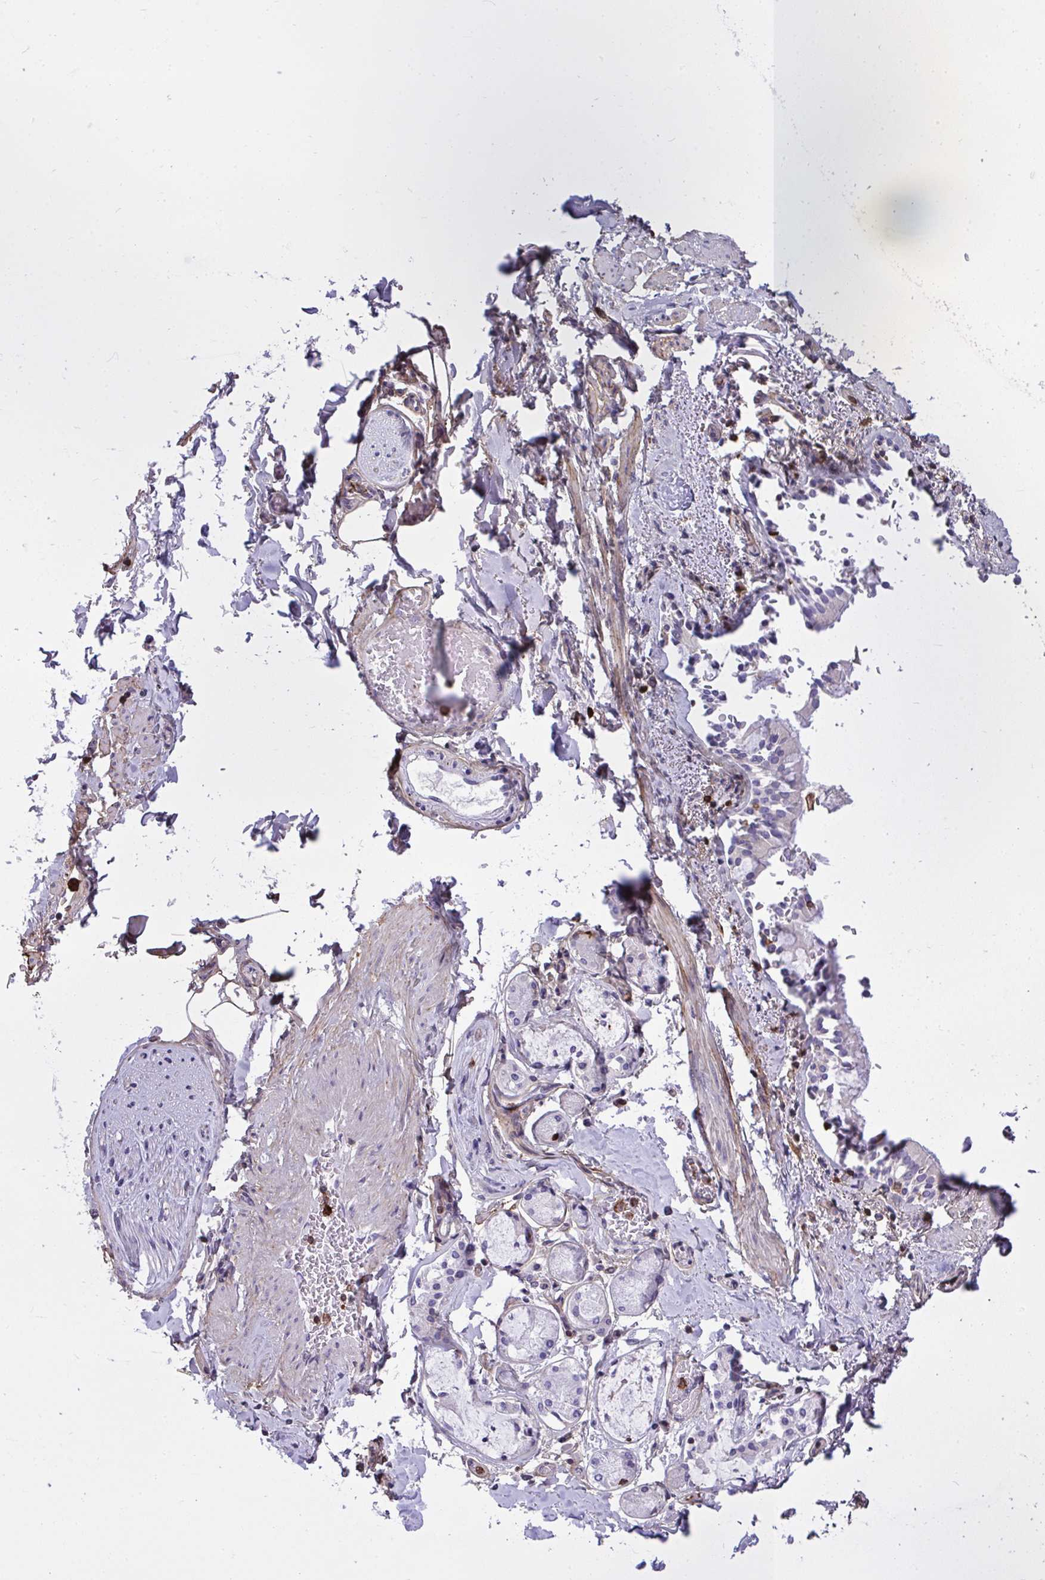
{"staining": {"intensity": "negative", "quantity": "none", "location": "none"}, "tissue": "soft tissue", "cell_type": "Chondrocytes", "image_type": "normal", "snomed": [{"axis": "morphology", "description": "Normal tissue, NOS"}, {"axis": "topography", "description": "Cartilage tissue"}, {"axis": "topography", "description": "Bronchus"}, {"axis": "topography", "description": "Peripheral nerve tissue"}], "caption": "Immunohistochemistry histopathology image of unremarkable human soft tissue stained for a protein (brown), which exhibits no positivity in chondrocytes. (DAB immunohistochemistry visualized using brightfield microscopy, high magnification).", "gene": "AP5M1", "patient": {"sex": "male", "age": 67}}